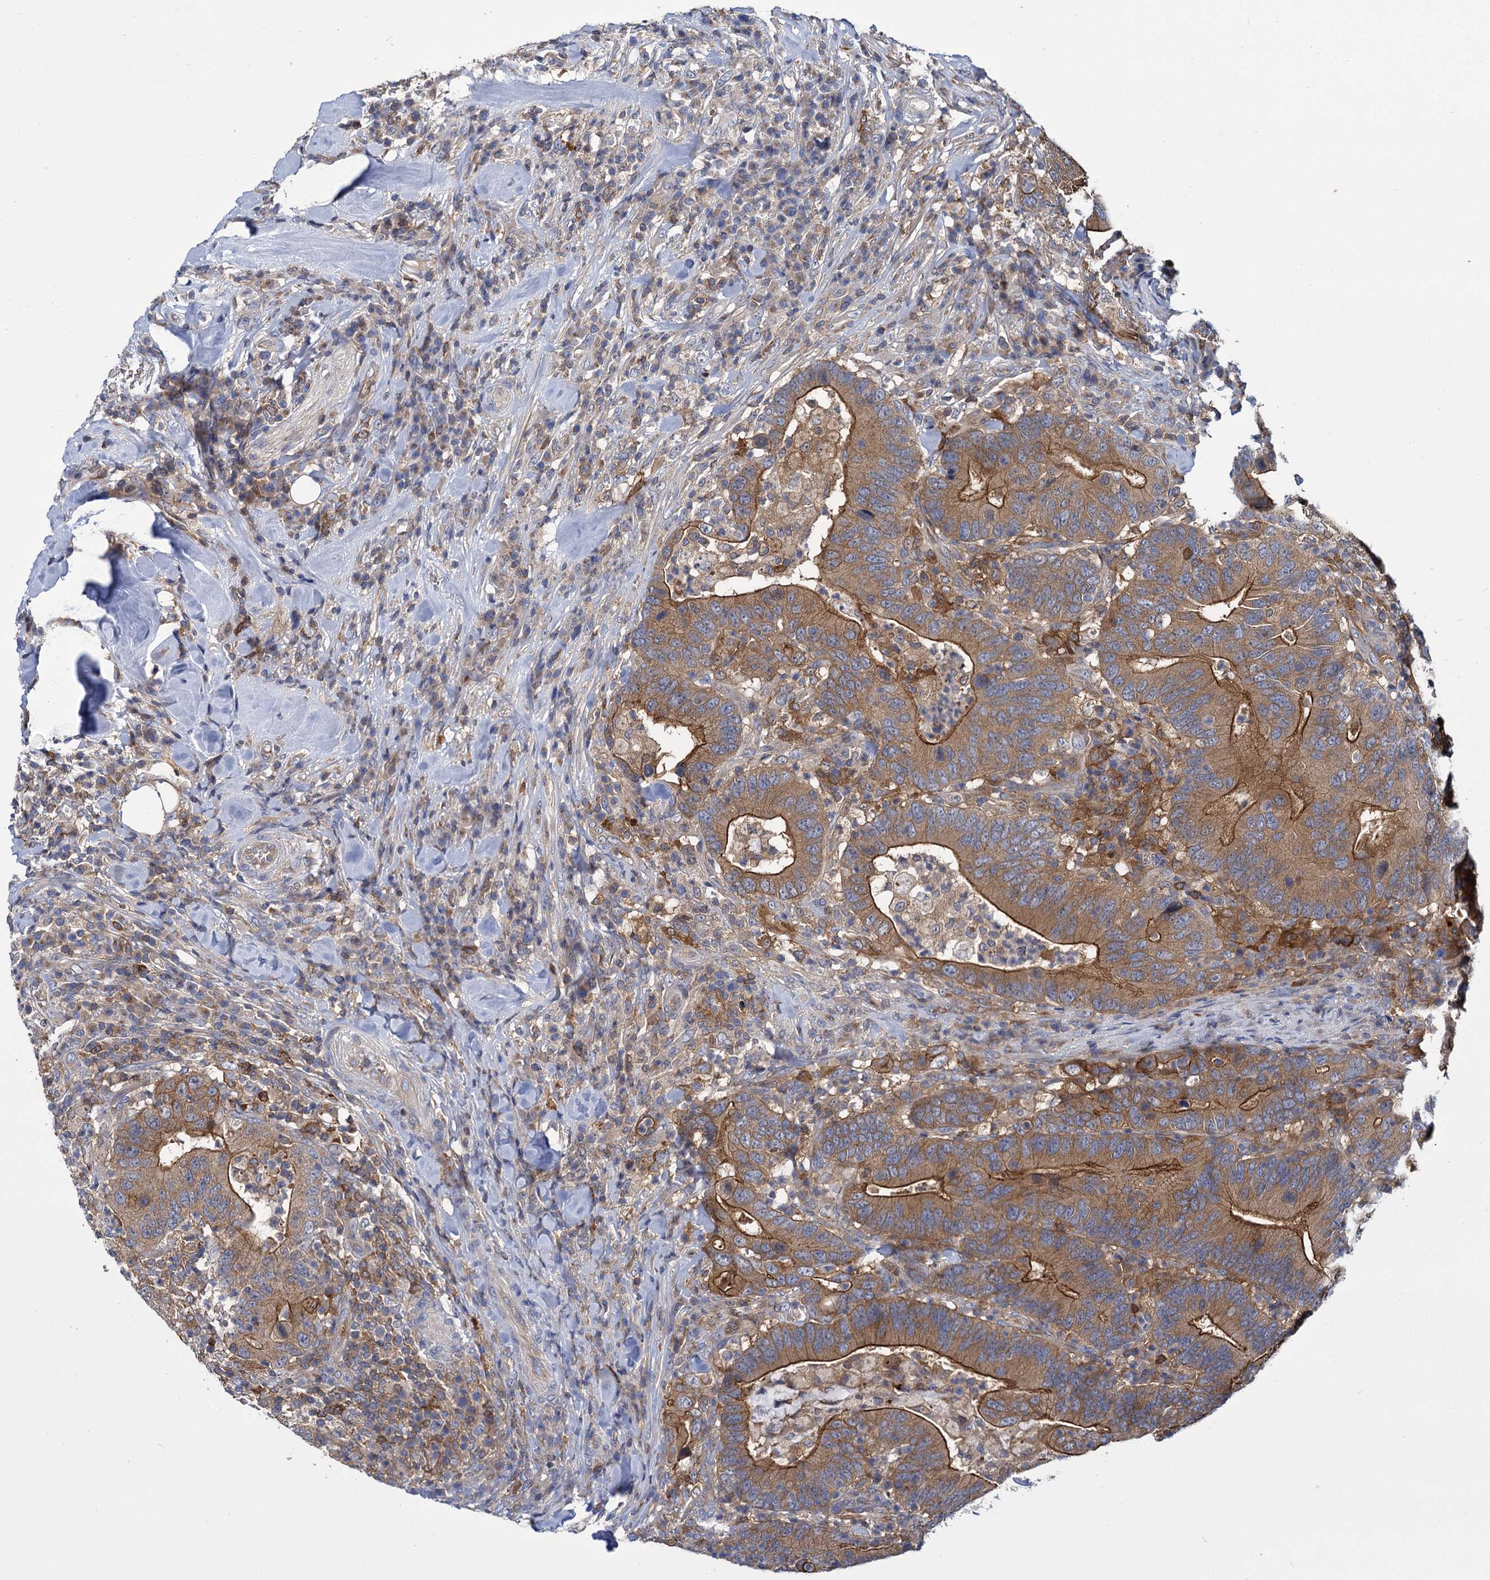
{"staining": {"intensity": "strong", "quantity": ">75%", "location": "cytoplasmic/membranous"}, "tissue": "colorectal cancer", "cell_type": "Tumor cells", "image_type": "cancer", "snomed": [{"axis": "morphology", "description": "Adenocarcinoma, NOS"}, {"axis": "topography", "description": "Colon"}], "caption": "Strong cytoplasmic/membranous protein expression is present in about >75% of tumor cells in colorectal cancer. (Stains: DAB in brown, nuclei in blue, Microscopy: brightfield microscopy at high magnification).", "gene": "GCLC", "patient": {"sex": "female", "age": 66}}